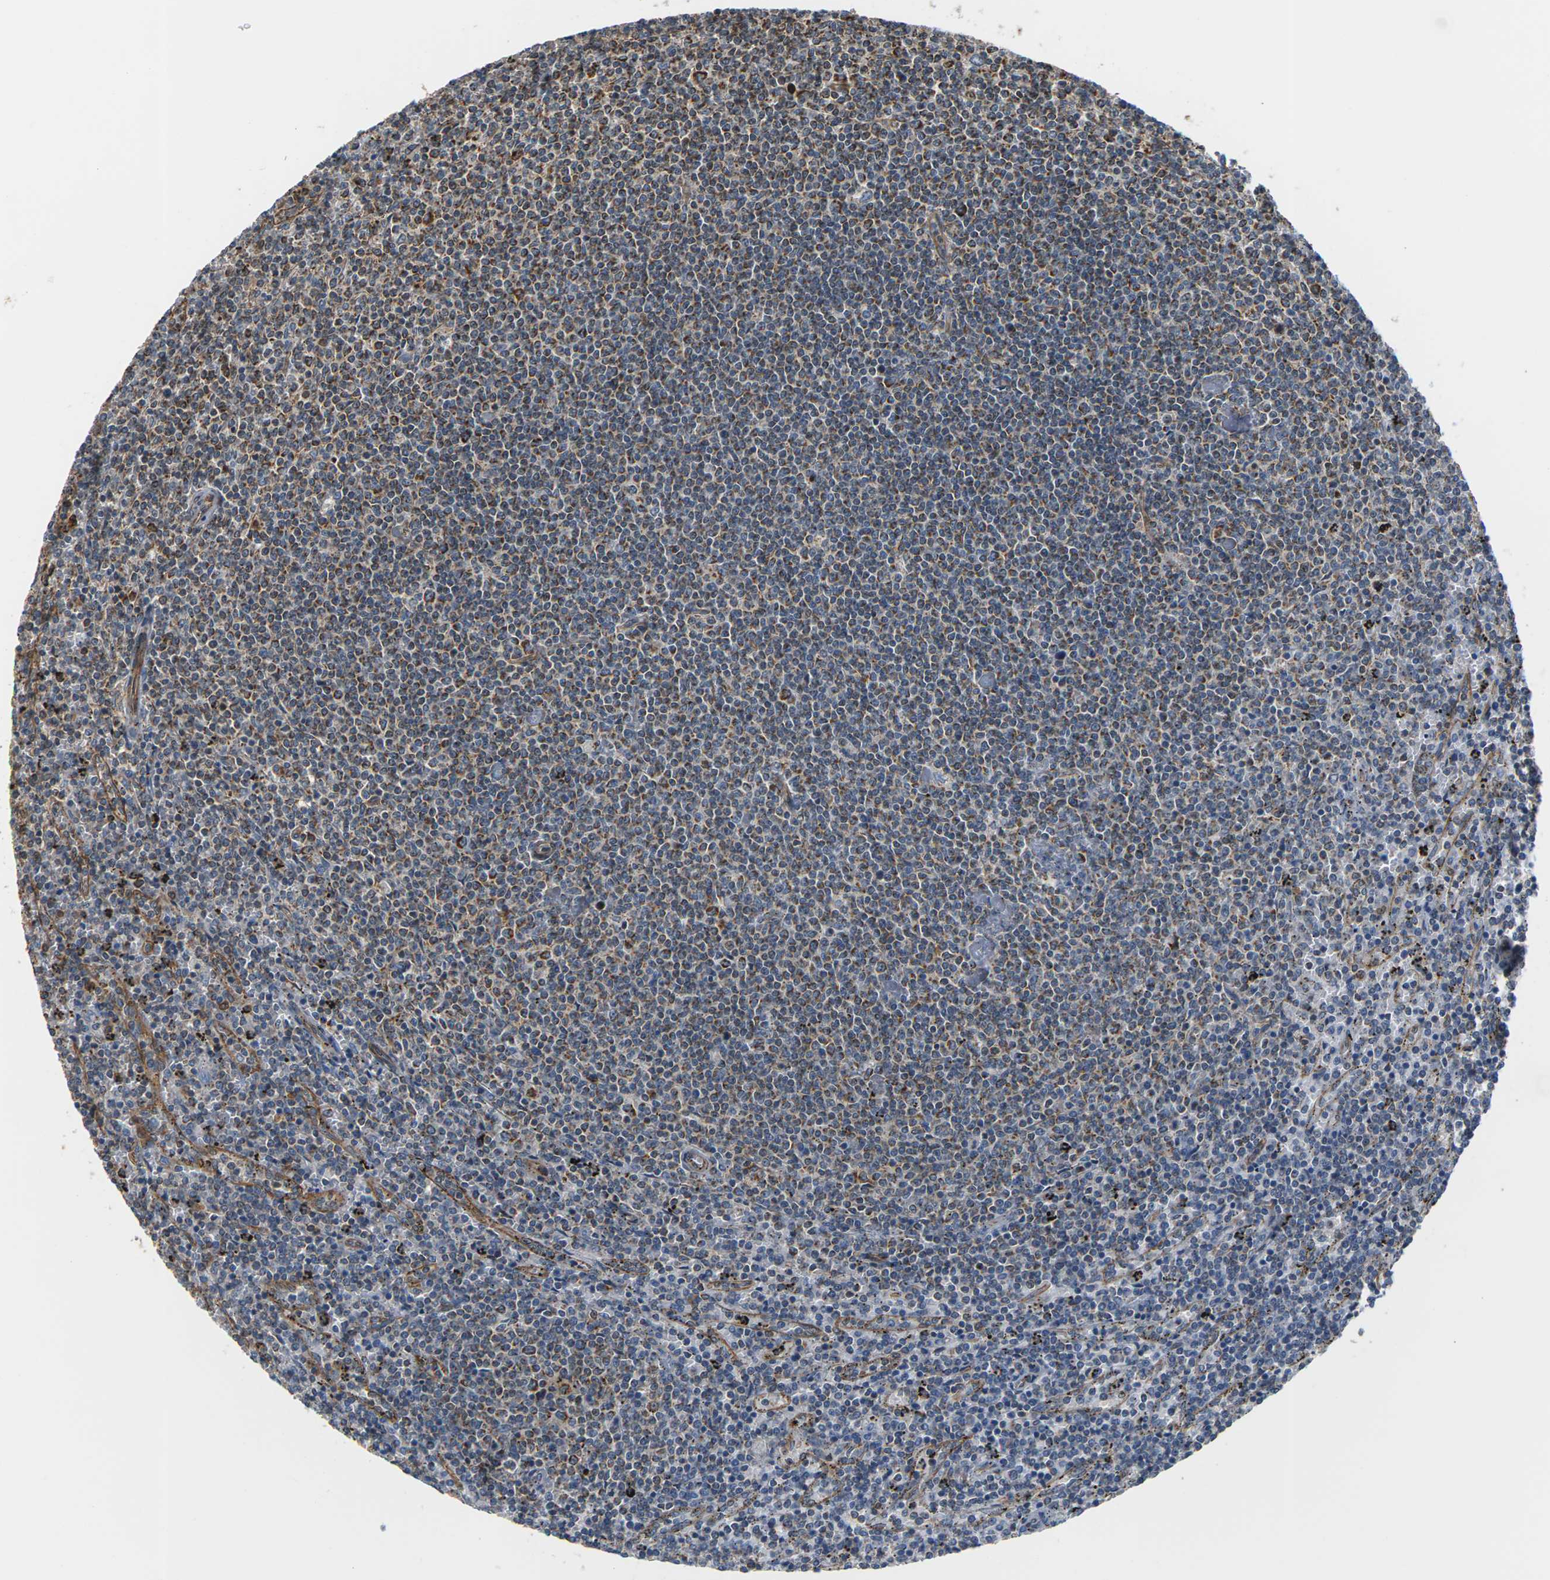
{"staining": {"intensity": "moderate", "quantity": "25%-75%", "location": "cytoplasmic/membranous"}, "tissue": "lymphoma", "cell_type": "Tumor cells", "image_type": "cancer", "snomed": [{"axis": "morphology", "description": "Malignant lymphoma, non-Hodgkin's type, Low grade"}, {"axis": "topography", "description": "Spleen"}], "caption": "Immunohistochemistry (IHC) micrograph of low-grade malignant lymphoma, non-Hodgkin's type stained for a protein (brown), which shows medium levels of moderate cytoplasmic/membranous expression in approximately 25%-75% of tumor cells.", "gene": "PCDHB4", "patient": {"sex": "female", "age": 50}}